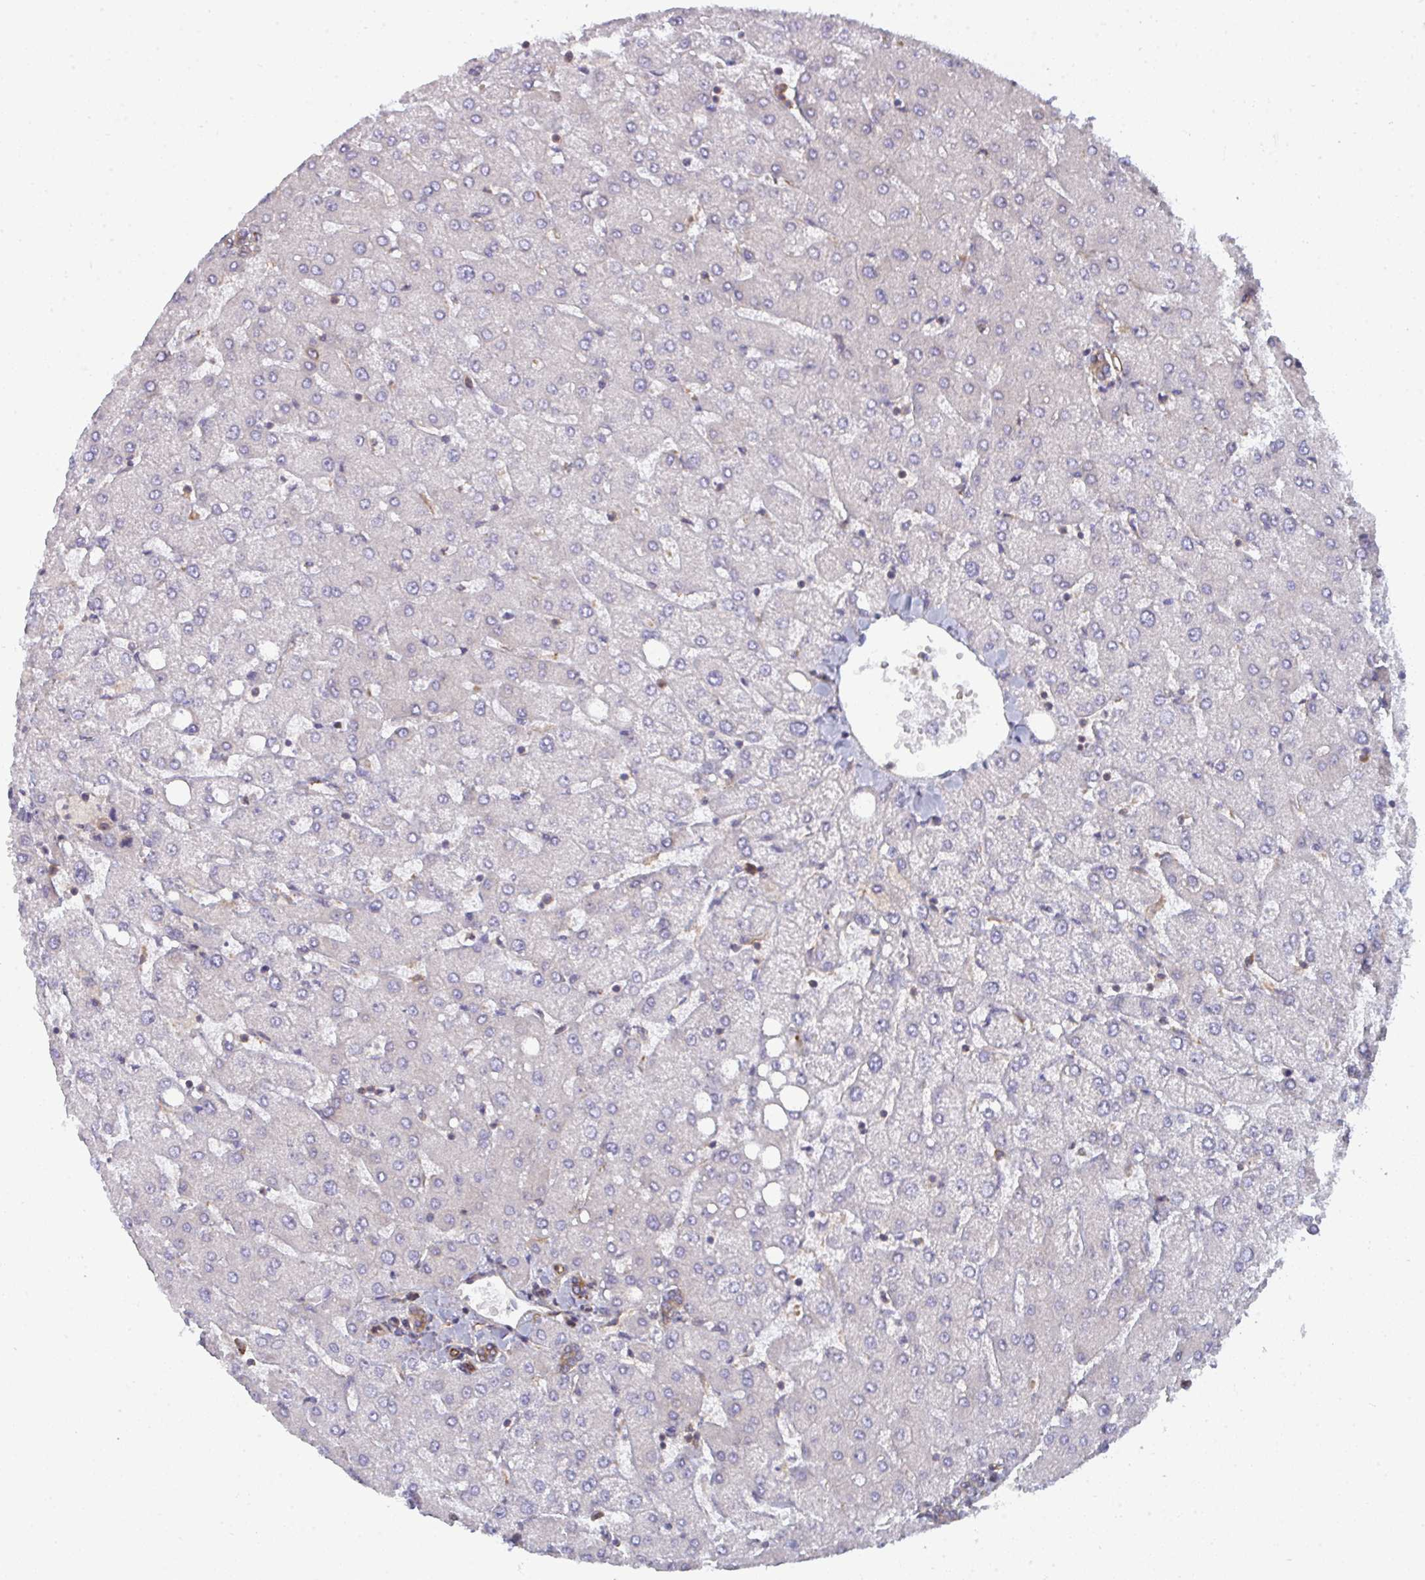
{"staining": {"intensity": "moderate", "quantity": ">75%", "location": "cytoplasmic/membranous"}, "tissue": "liver", "cell_type": "Cholangiocytes", "image_type": "normal", "snomed": [{"axis": "morphology", "description": "Normal tissue, NOS"}, {"axis": "topography", "description": "Liver"}], "caption": "Liver stained with immunohistochemistry (IHC) exhibits moderate cytoplasmic/membranous positivity in about >75% of cholangiocytes. The protein of interest is stained brown, and the nuclei are stained in blue (DAB (3,3'-diaminobenzidine) IHC with brightfield microscopy, high magnification).", "gene": "DYNC1I2", "patient": {"sex": "female", "age": 54}}